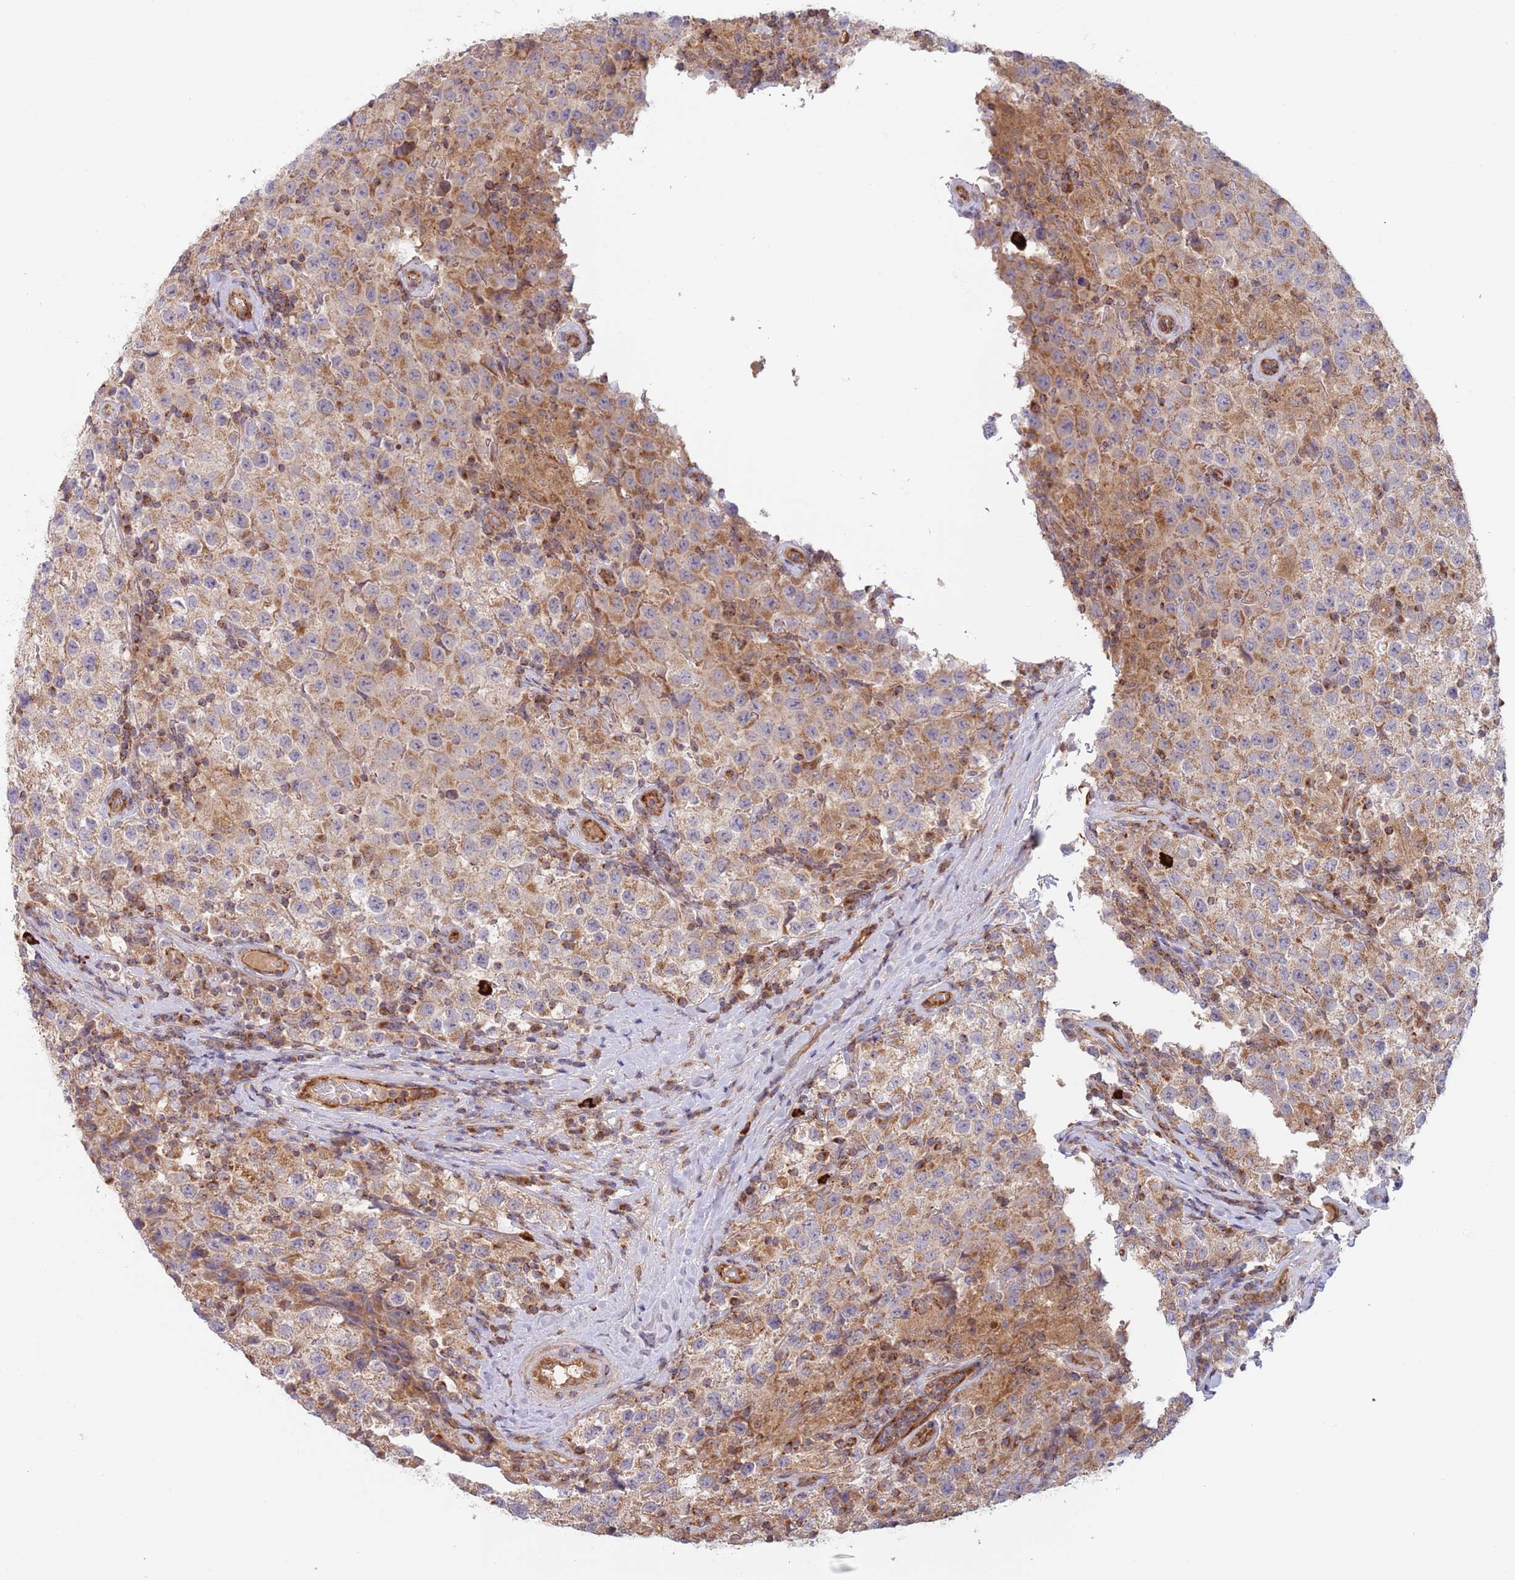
{"staining": {"intensity": "weak", "quantity": "25%-75%", "location": "cytoplasmic/membranous"}, "tissue": "testis cancer", "cell_type": "Tumor cells", "image_type": "cancer", "snomed": [{"axis": "morphology", "description": "Seminoma, NOS"}, {"axis": "morphology", "description": "Carcinoma, Embryonal, NOS"}, {"axis": "topography", "description": "Testis"}], "caption": "Testis embryonal carcinoma was stained to show a protein in brown. There is low levels of weak cytoplasmic/membranous positivity in approximately 25%-75% of tumor cells.", "gene": "GUK1", "patient": {"sex": "male", "age": 41}}